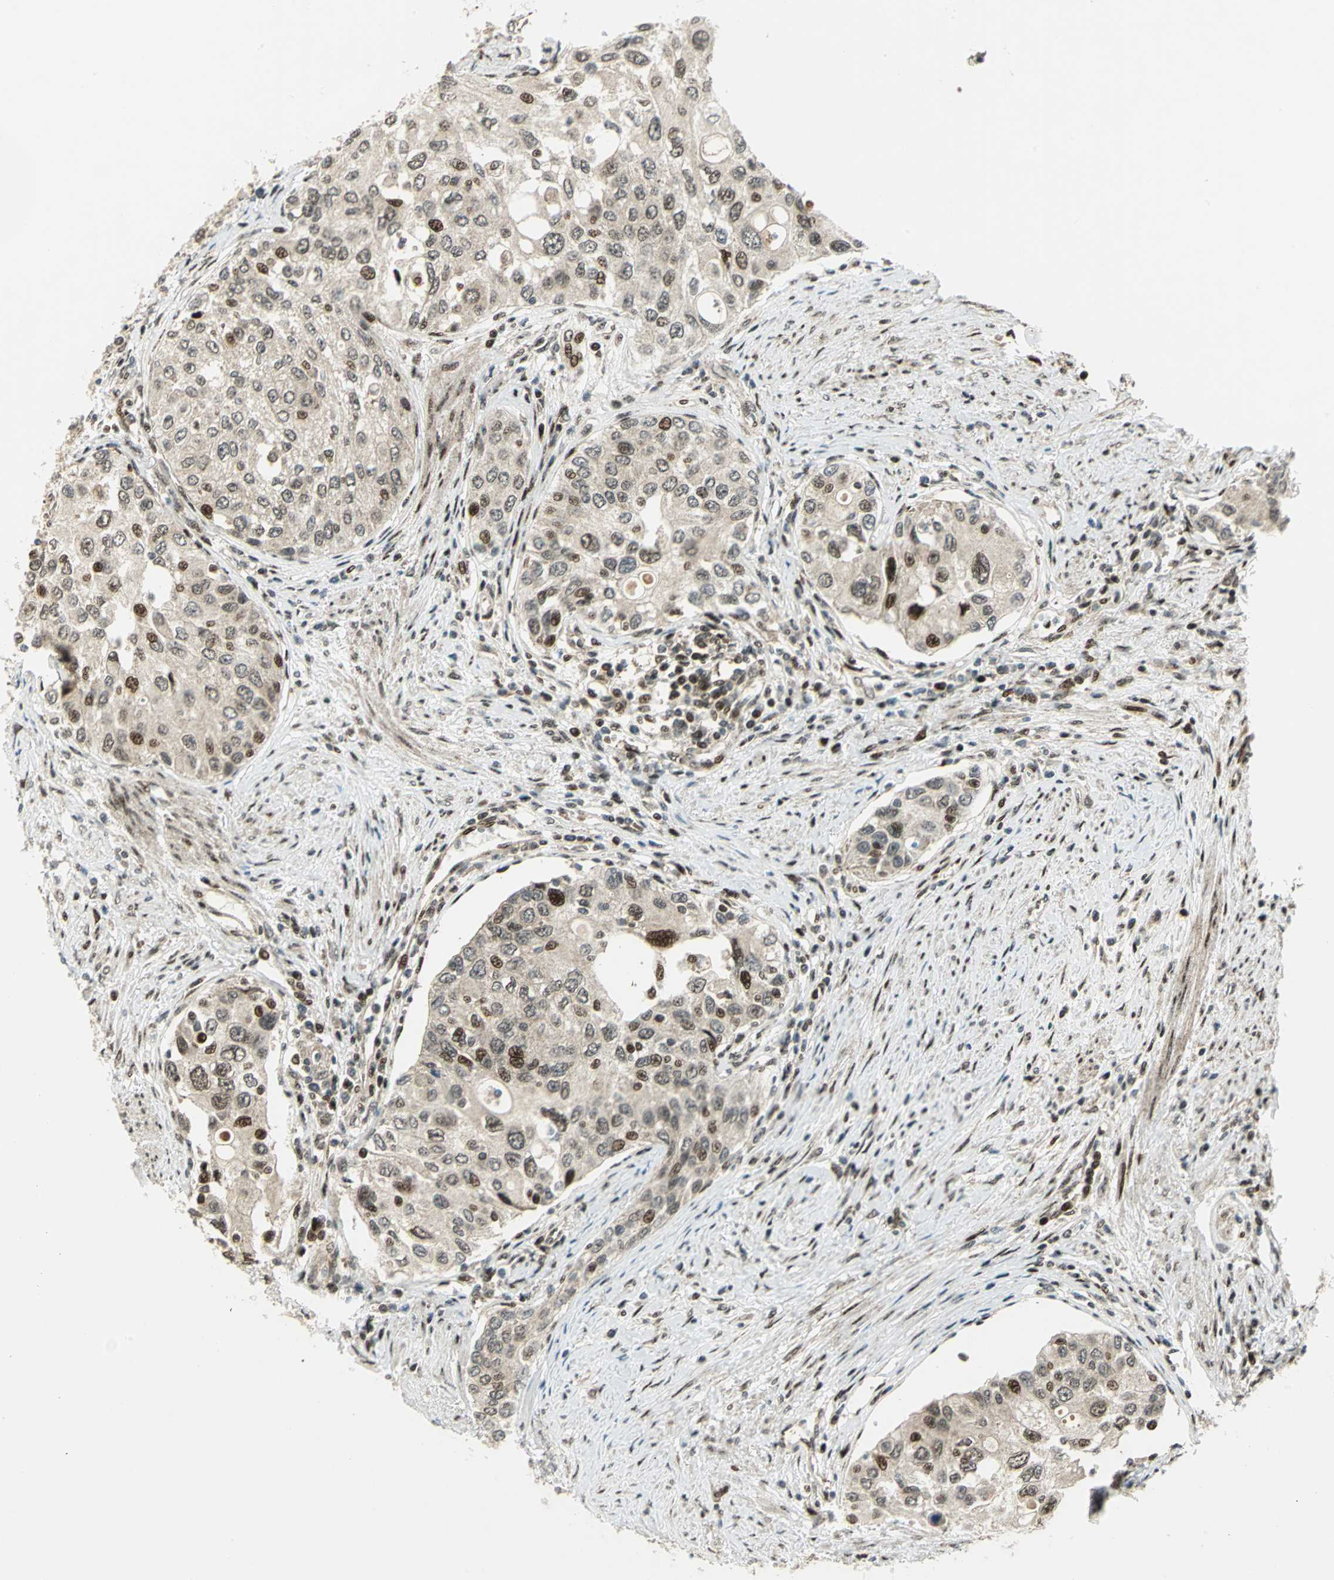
{"staining": {"intensity": "moderate", "quantity": ">75%", "location": "cytoplasmic/membranous,nuclear"}, "tissue": "urothelial cancer", "cell_type": "Tumor cells", "image_type": "cancer", "snomed": [{"axis": "morphology", "description": "Urothelial carcinoma, High grade"}, {"axis": "topography", "description": "Urinary bladder"}], "caption": "Immunohistochemical staining of human urothelial cancer shows moderate cytoplasmic/membranous and nuclear protein expression in approximately >75% of tumor cells. (DAB (3,3'-diaminobenzidine) IHC, brown staining for protein, blue staining for nuclei).", "gene": "COPS5", "patient": {"sex": "female", "age": 56}}